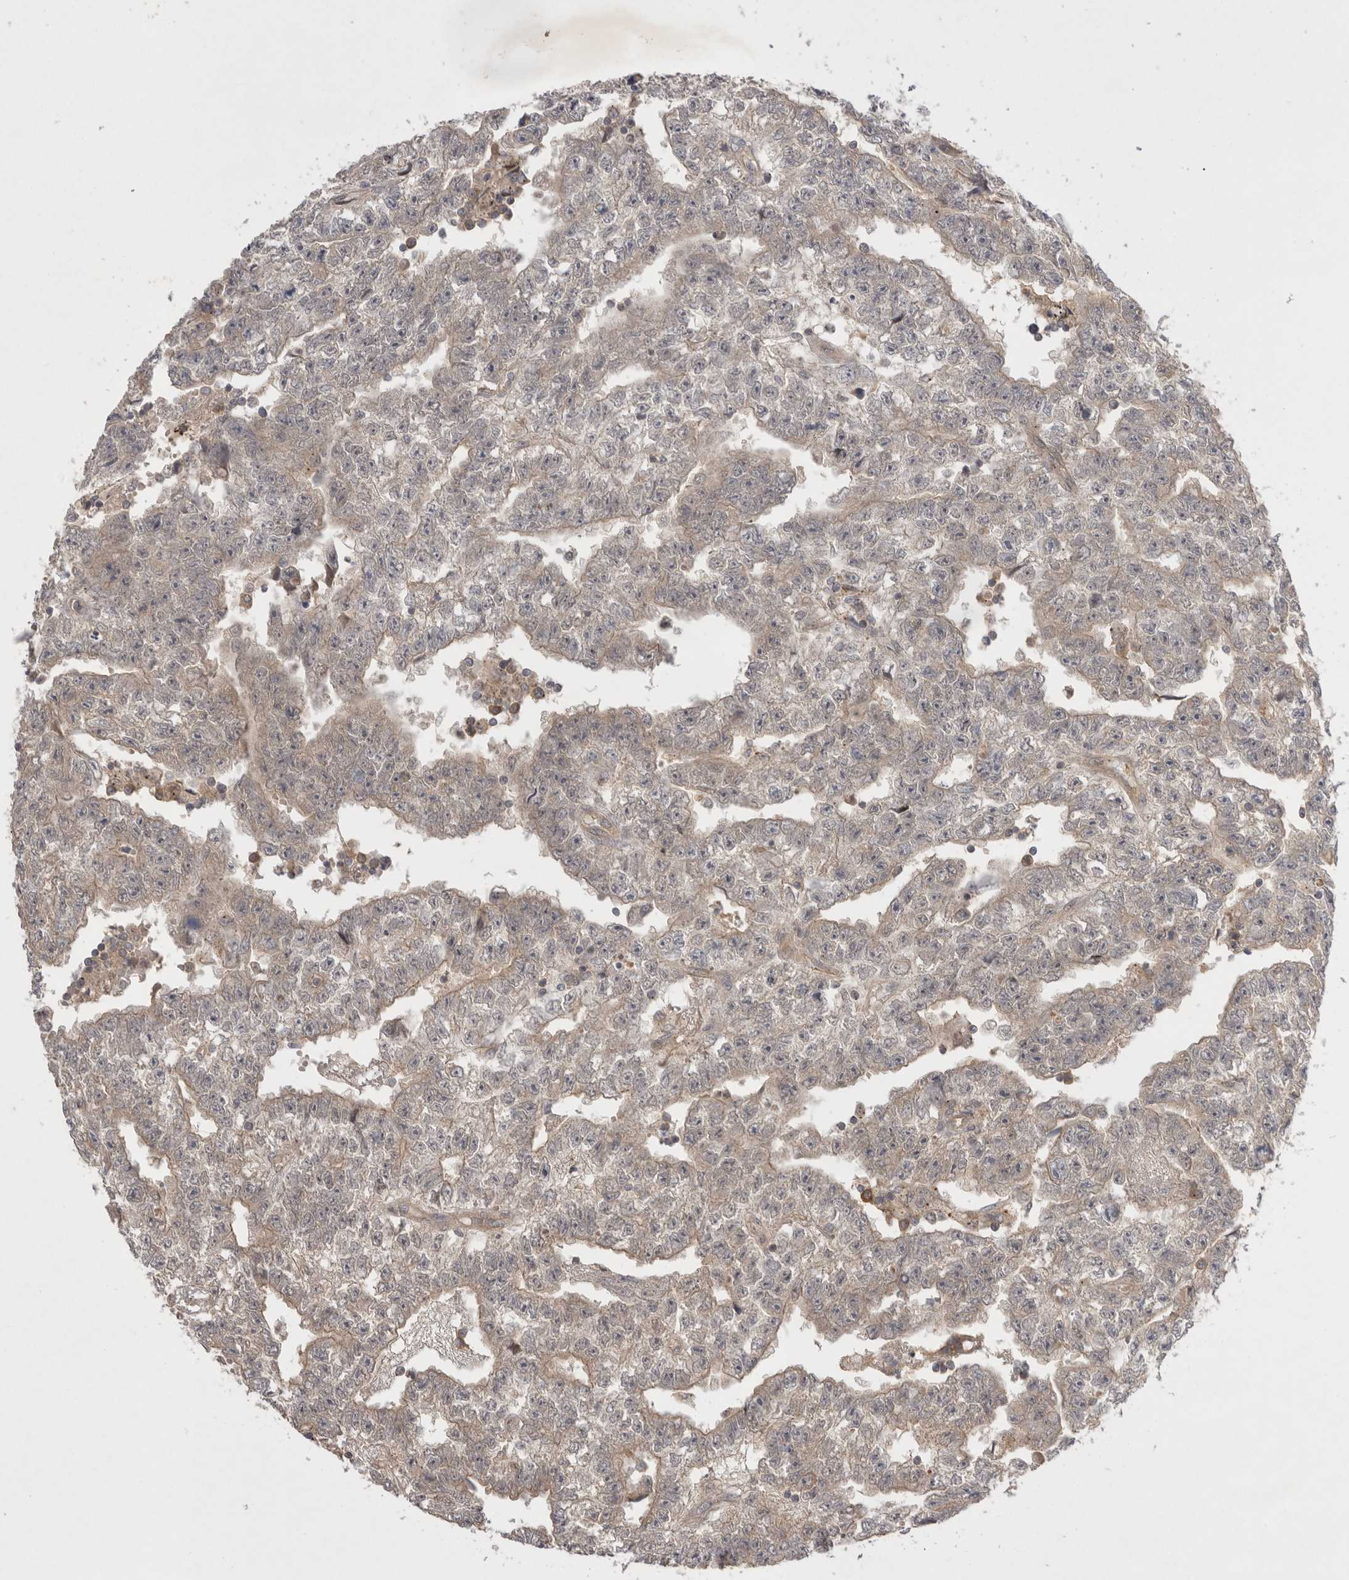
{"staining": {"intensity": "weak", "quantity": ">75%", "location": "cytoplasmic/membranous"}, "tissue": "testis cancer", "cell_type": "Tumor cells", "image_type": "cancer", "snomed": [{"axis": "morphology", "description": "Carcinoma, Embryonal, NOS"}, {"axis": "topography", "description": "Testis"}], "caption": "Brown immunohistochemical staining in human testis embryonal carcinoma shows weak cytoplasmic/membranous positivity in approximately >75% of tumor cells. (Brightfield microscopy of DAB IHC at high magnification).", "gene": "NRCAM", "patient": {"sex": "male", "age": 25}}